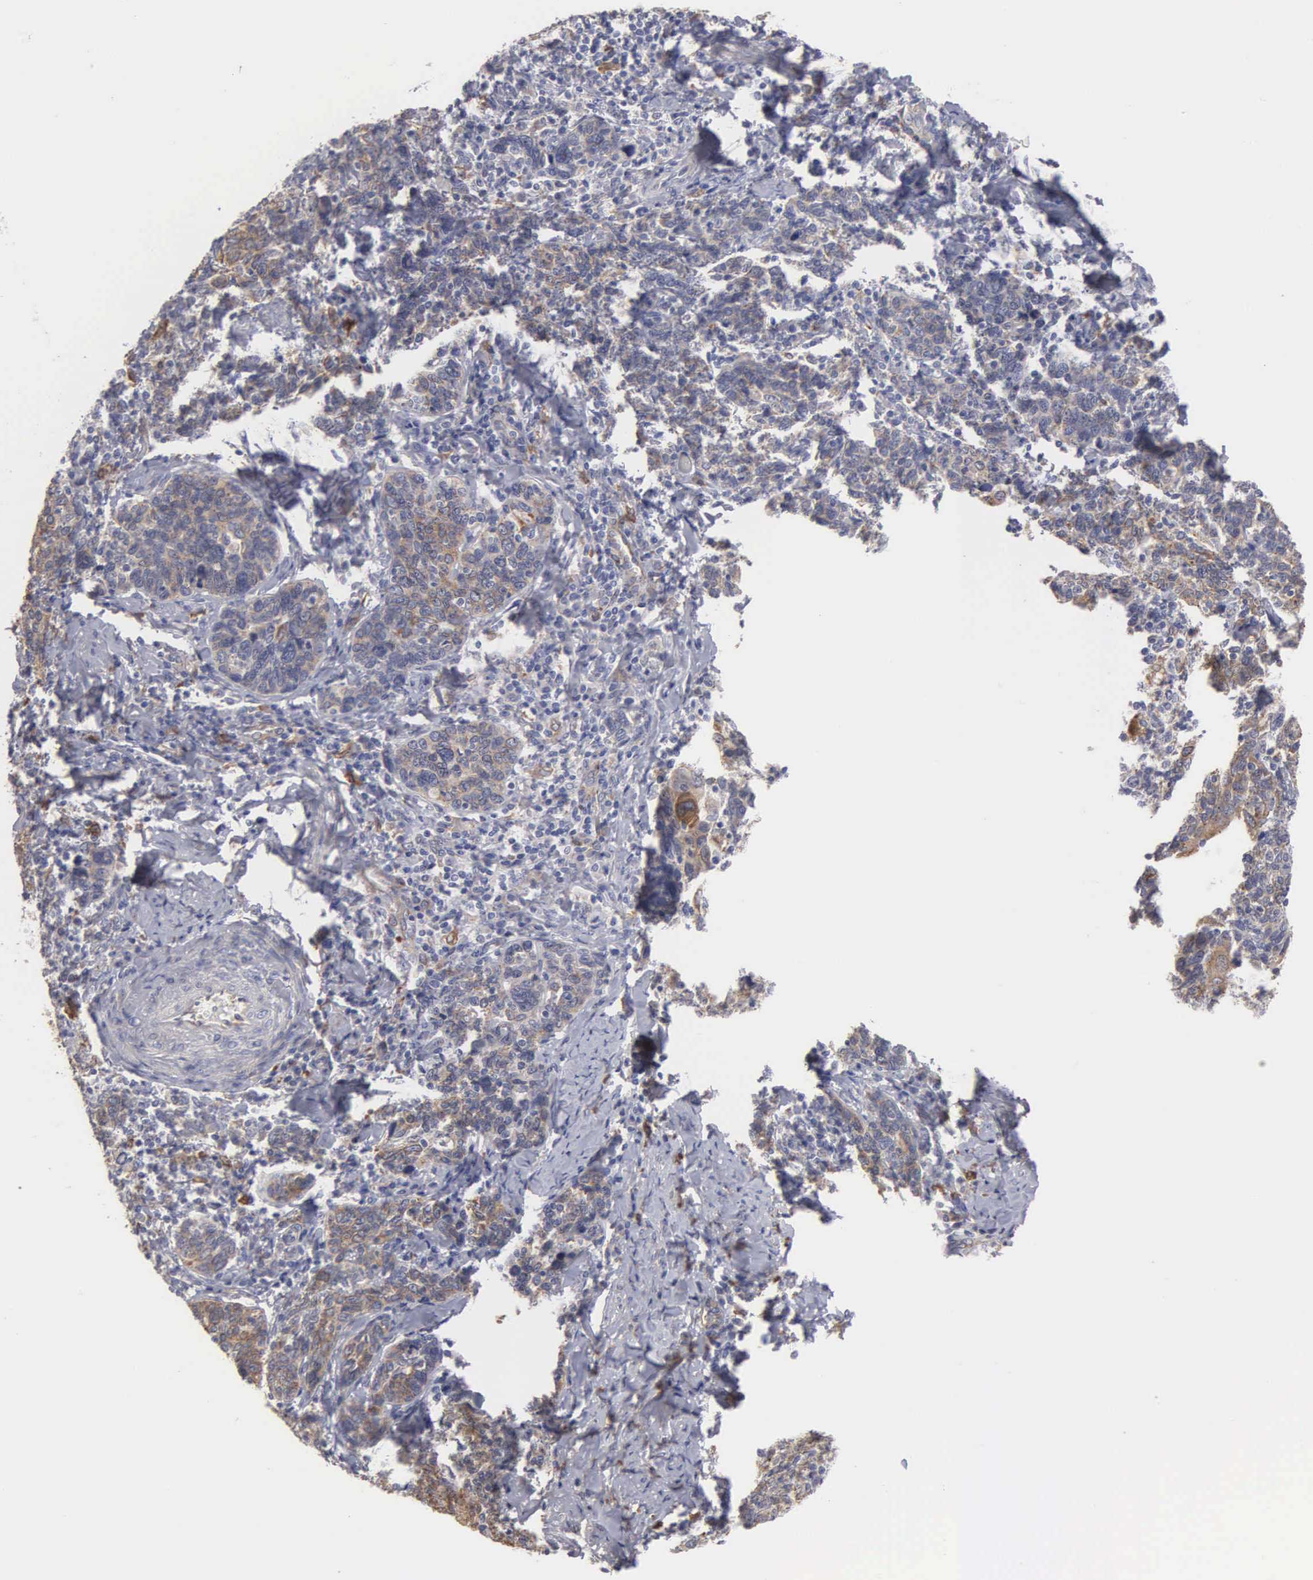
{"staining": {"intensity": "moderate", "quantity": "25%-75%", "location": "cytoplasmic/membranous"}, "tissue": "cervical cancer", "cell_type": "Tumor cells", "image_type": "cancer", "snomed": [{"axis": "morphology", "description": "Squamous cell carcinoma, NOS"}, {"axis": "topography", "description": "Cervix"}], "caption": "Protein expression analysis of human cervical squamous cell carcinoma reveals moderate cytoplasmic/membranous positivity in approximately 25%-75% of tumor cells.", "gene": "LIN52", "patient": {"sex": "female", "age": 41}}